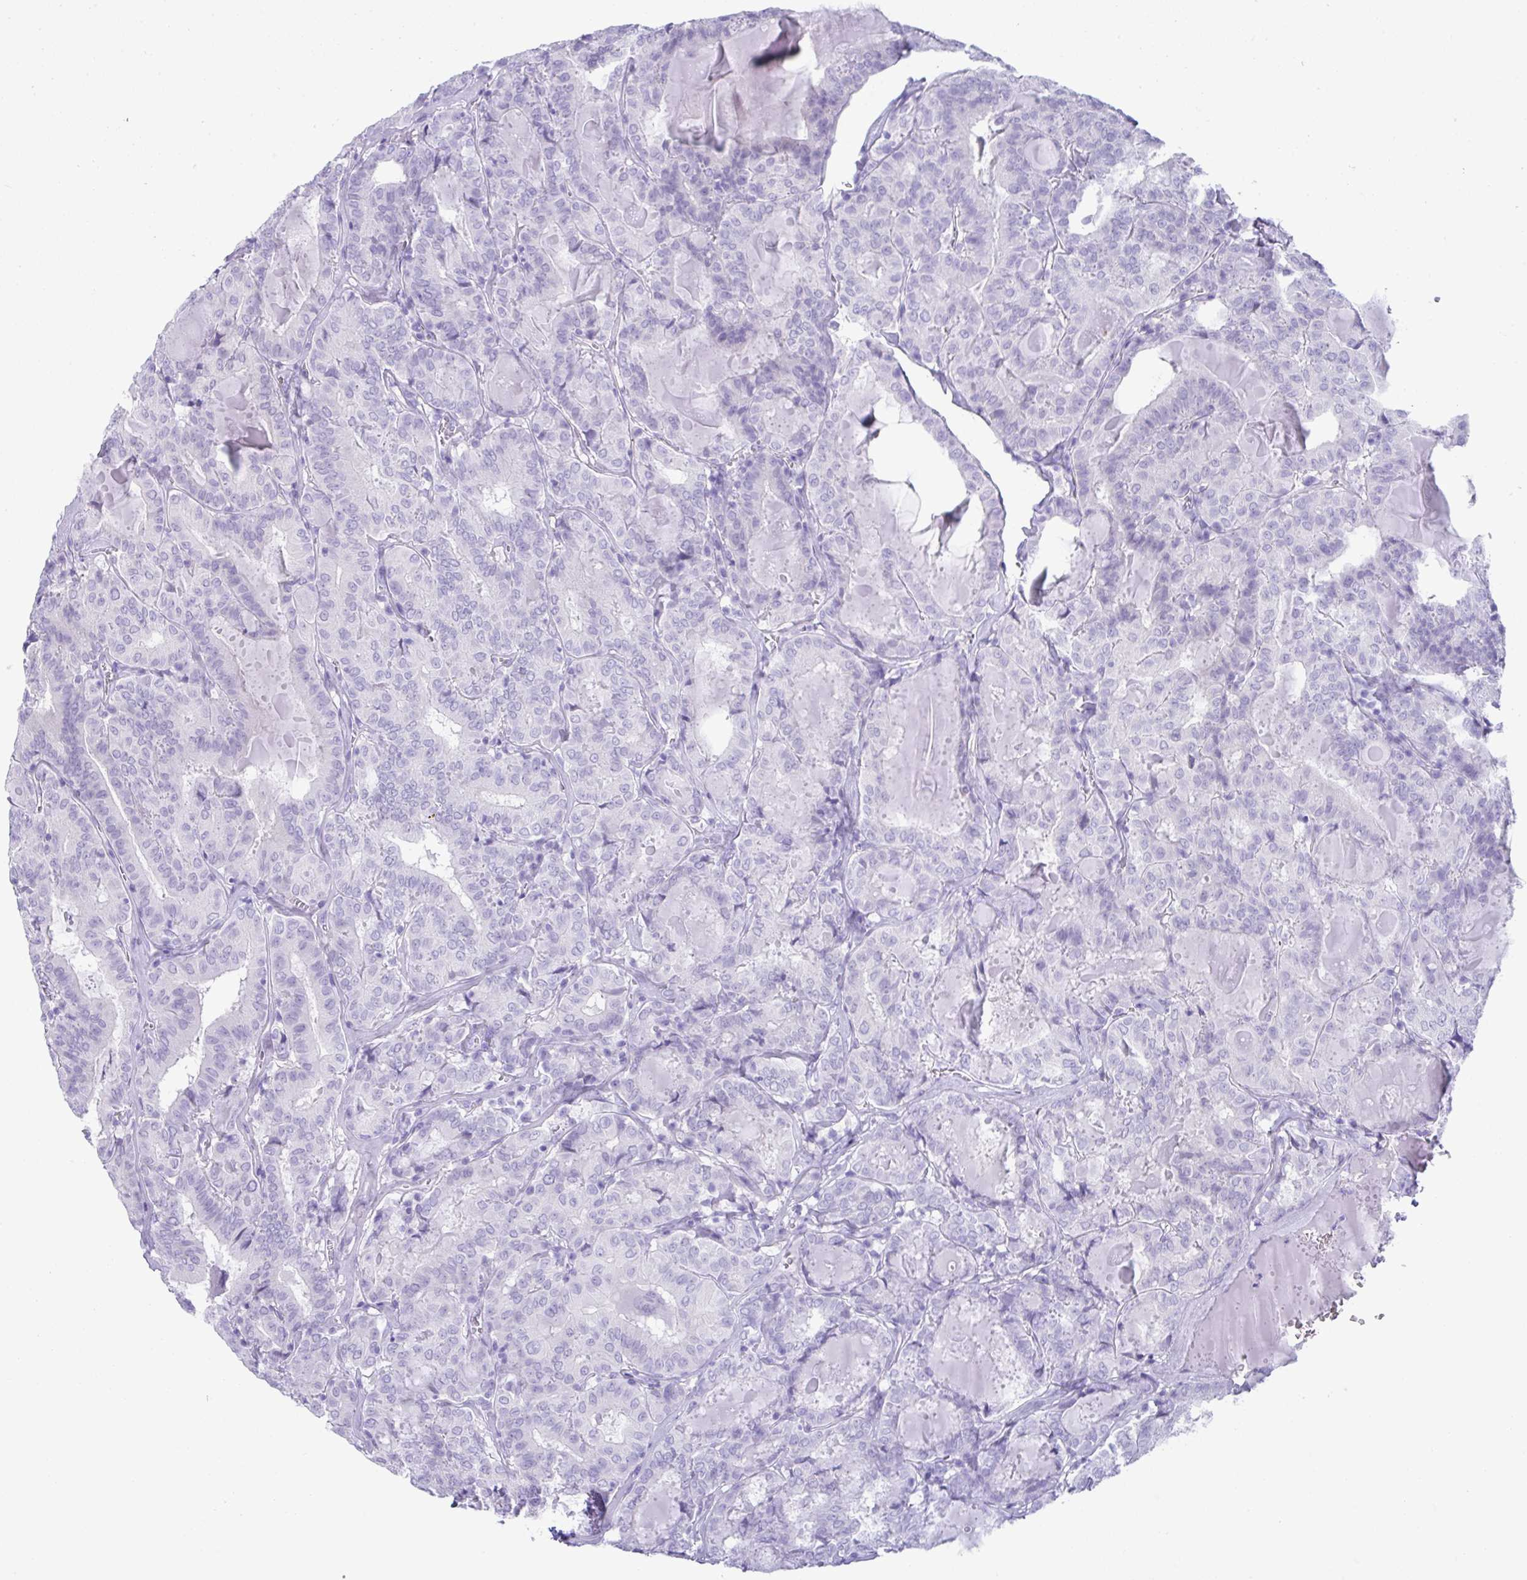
{"staining": {"intensity": "negative", "quantity": "none", "location": "none"}, "tissue": "thyroid cancer", "cell_type": "Tumor cells", "image_type": "cancer", "snomed": [{"axis": "morphology", "description": "Papillary adenocarcinoma, NOS"}, {"axis": "topography", "description": "Thyroid gland"}], "caption": "Thyroid cancer (papillary adenocarcinoma) was stained to show a protein in brown. There is no significant staining in tumor cells. (Stains: DAB IHC with hematoxylin counter stain, Microscopy: brightfield microscopy at high magnification).", "gene": "PSCA", "patient": {"sex": "female", "age": 72}}